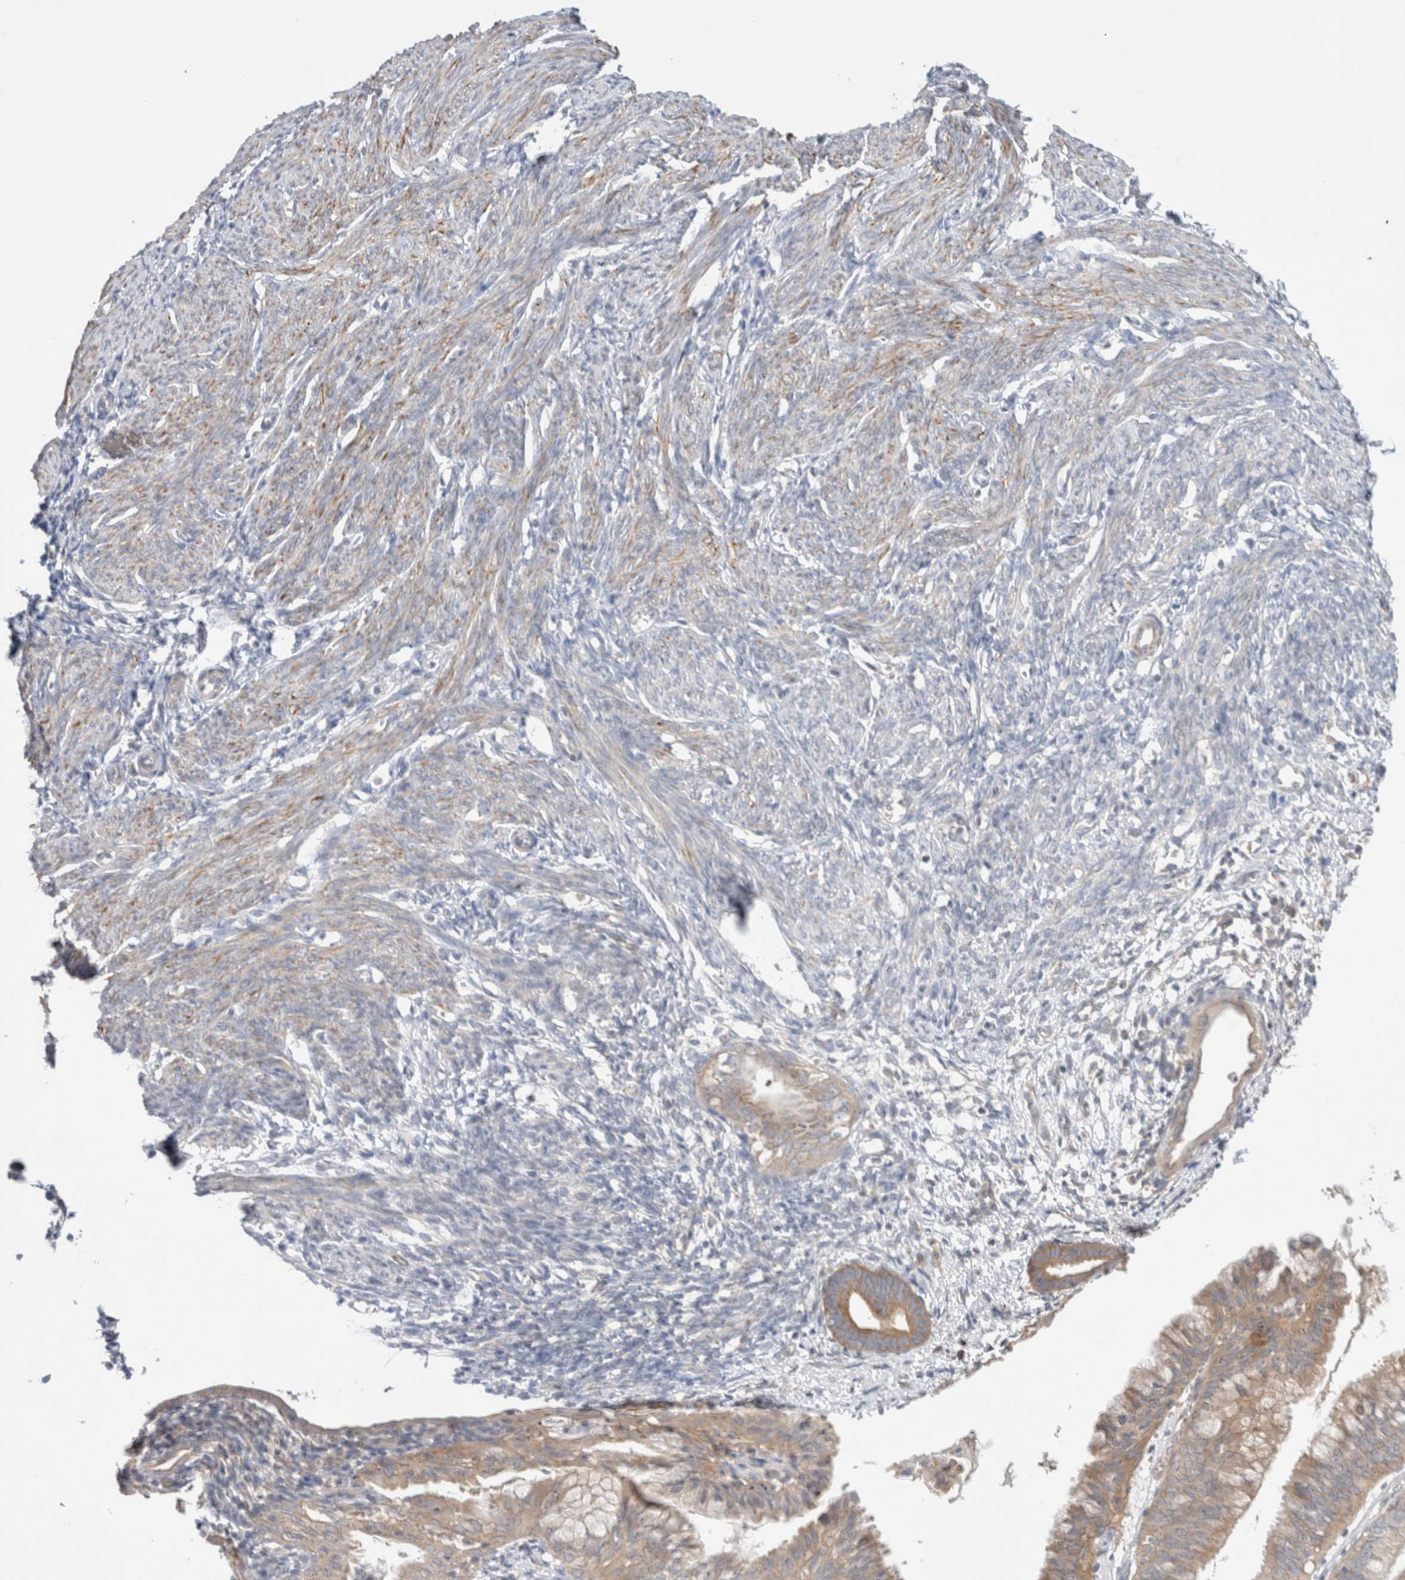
{"staining": {"intensity": "negative", "quantity": "none", "location": "none"}, "tissue": "endometrium", "cell_type": "Cells in endometrial stroma", "image_type": "normal", "snomed": [{"axis": "morphology", "description": "Normal tissue, NOS"}, {"axis": "morphology", "description": "Adenocarcinoma, NOS"}, {"axis": "topography", "description": "Endometrium"}], "caption": "Protein analysis of normal endometrium displays no significant positivity in cells in endometrial stroma. The staining is performed using DAB (3,3'-diaminobenzidine) brown chromogen with nuclei counter-stained in using hematoxylin.", "gene": "NDOR1", "patient": {"sex": "female", "age": 57}}